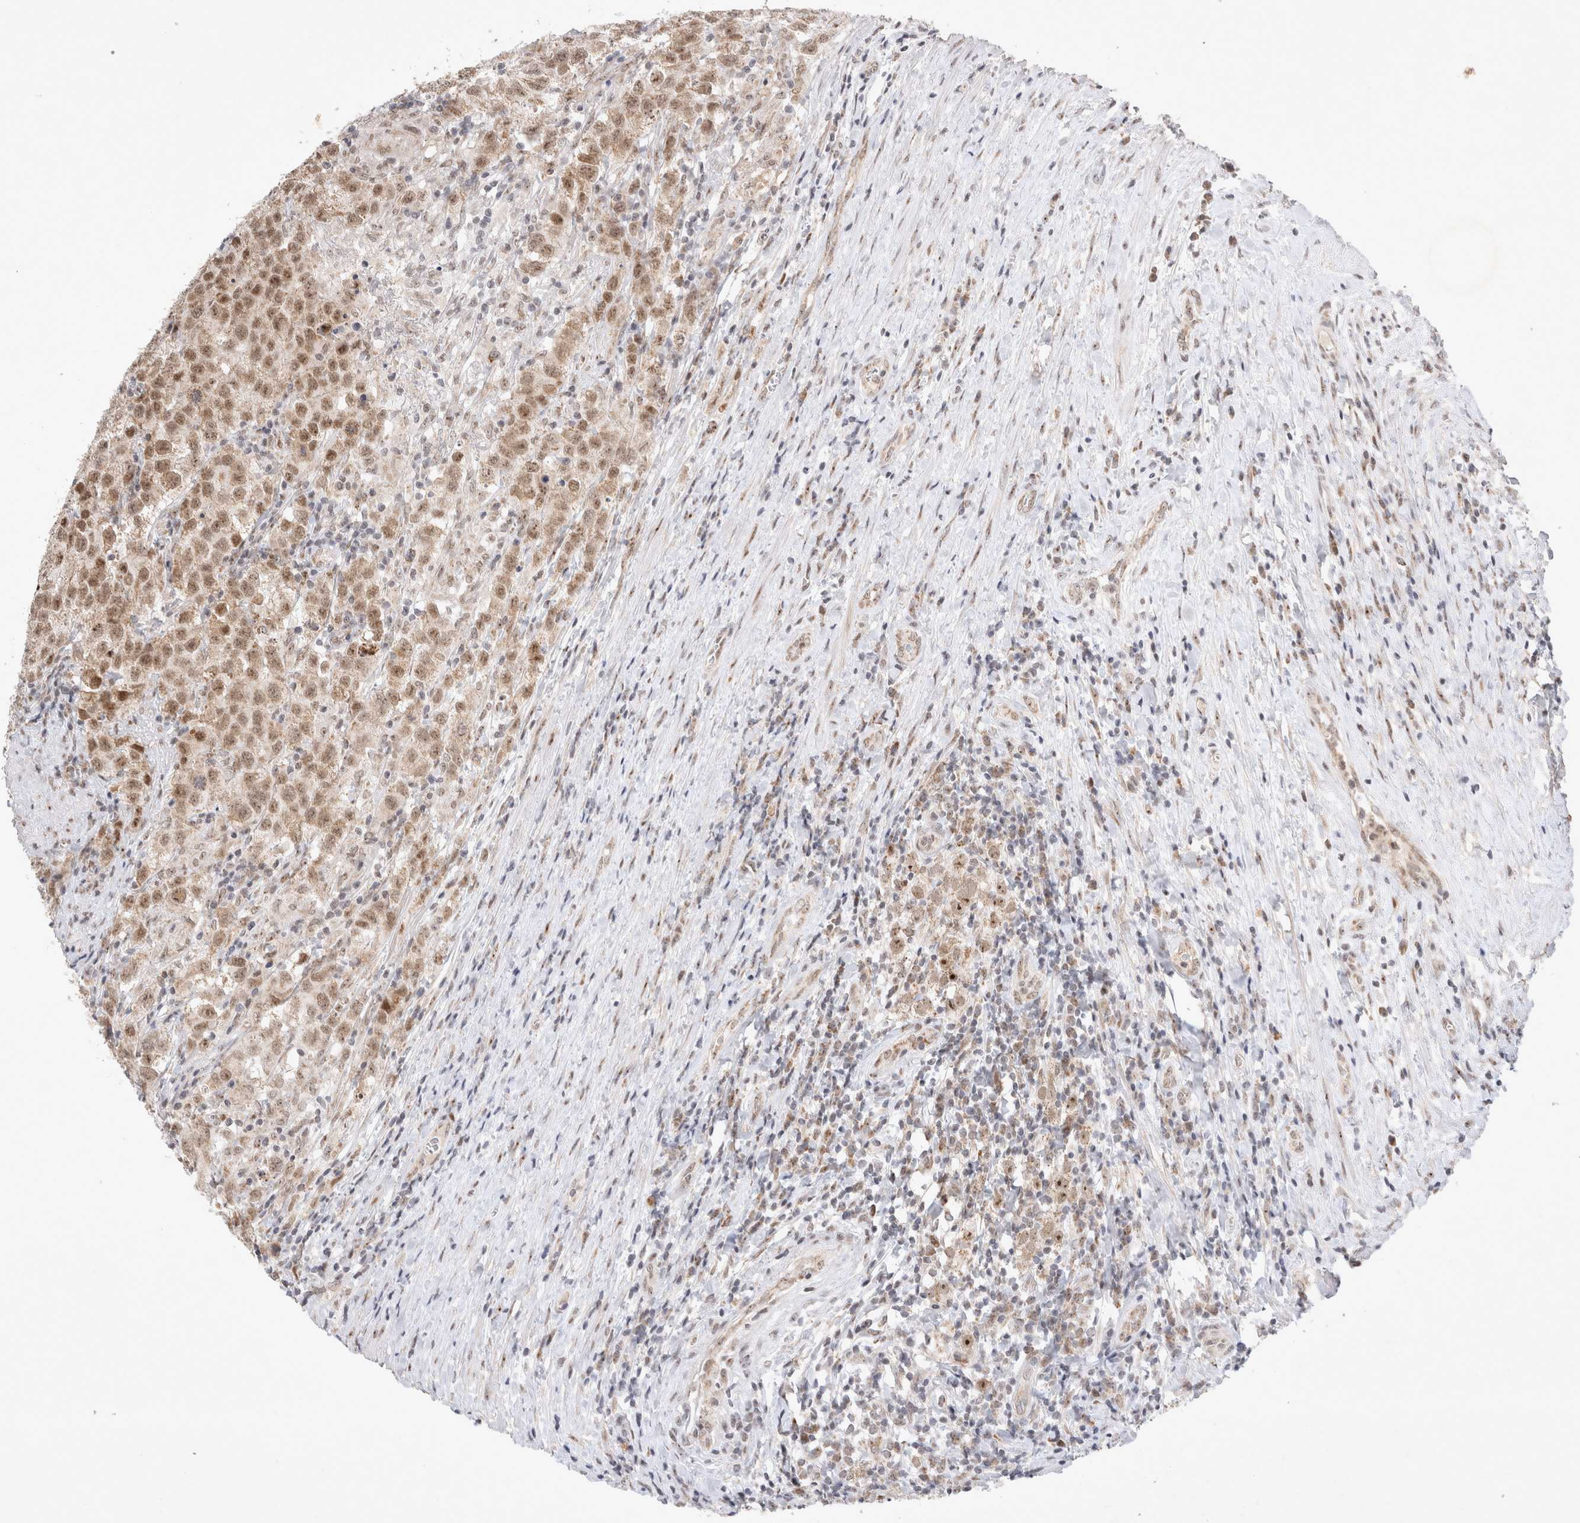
{"staining": {"intensity": "moderate", "quantity": ">75%", "location": "cytoplasmic/membranous,nuclear"}, "tissue": "testis cancer", "cell_type": "Tumor cells", "image_type": "cancer", "snomed": [{"axis": "morphology", "description": "Seminoma, NOS"}, {"axis": "morphology", "description": "Carcinoma, Embryonal, NOS"}, {"axis": "topography", "description": "Testis"}], "caption": "Seminoma (testis) tissue displays moderate cytoplasmic/membranous and nuclear staining in about >75% of tumor cells", "gene": "MRPL37", "patient": {"sex": "male", "age": 43}}